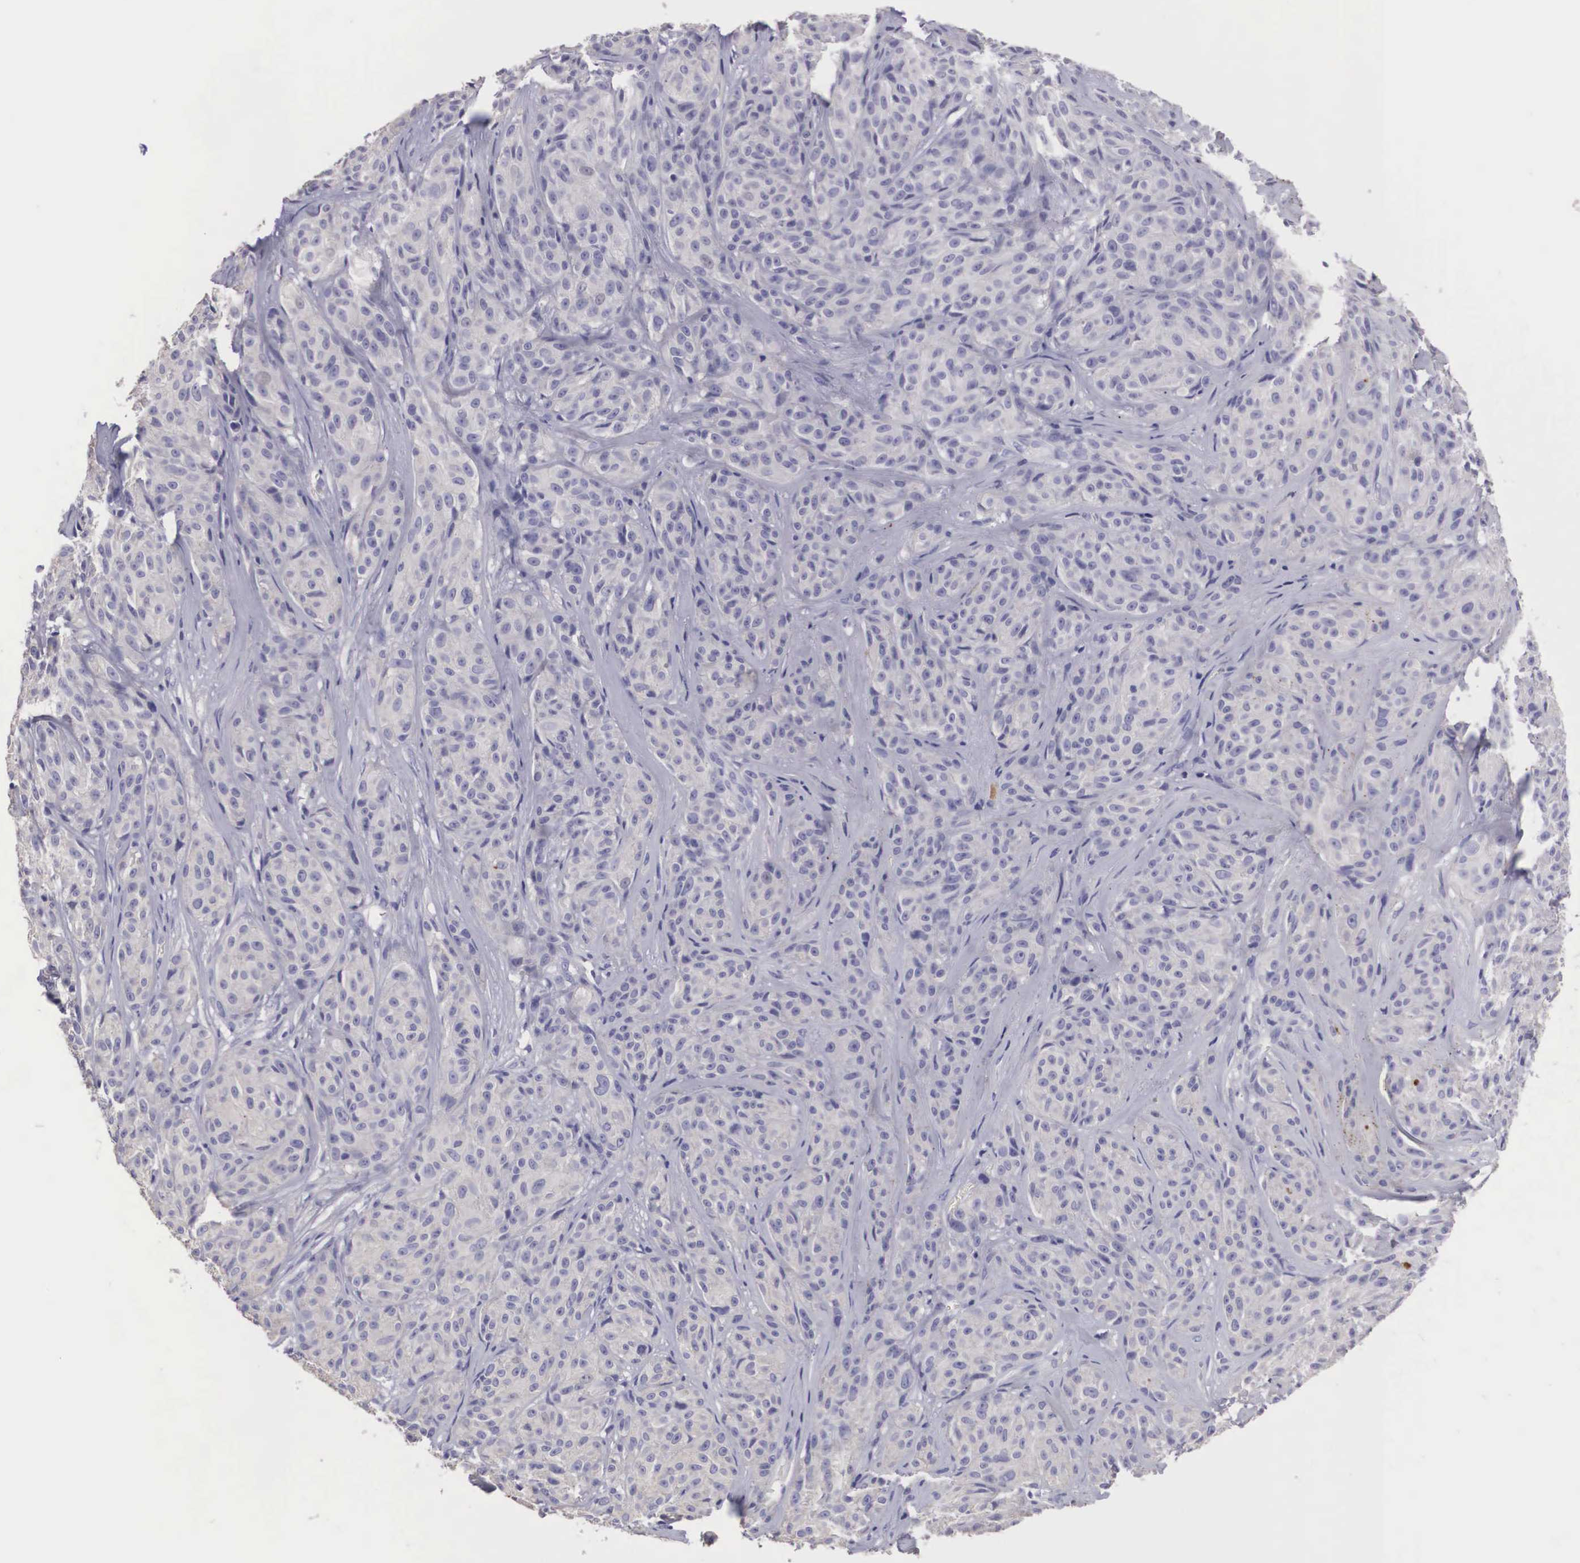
{"staining": {"intensity": "weak", "quantity": "<25%", "location": "cytoplasmic/membranous"}, "tissue": "melanoma", "cell_type": "Tumor cells", "image_type": "cancer", "snomed": [{"axis": "morphology", "description": "Malignant melanoma, NOS"}, {"axis": "topography", "description": "Skin"}], "caption": "The photomicrograph demonstrates no significant staining in tumor cells of malignant melanoma.", "gene": "CLU", "patient": {"sex": "male", "age": 56}}